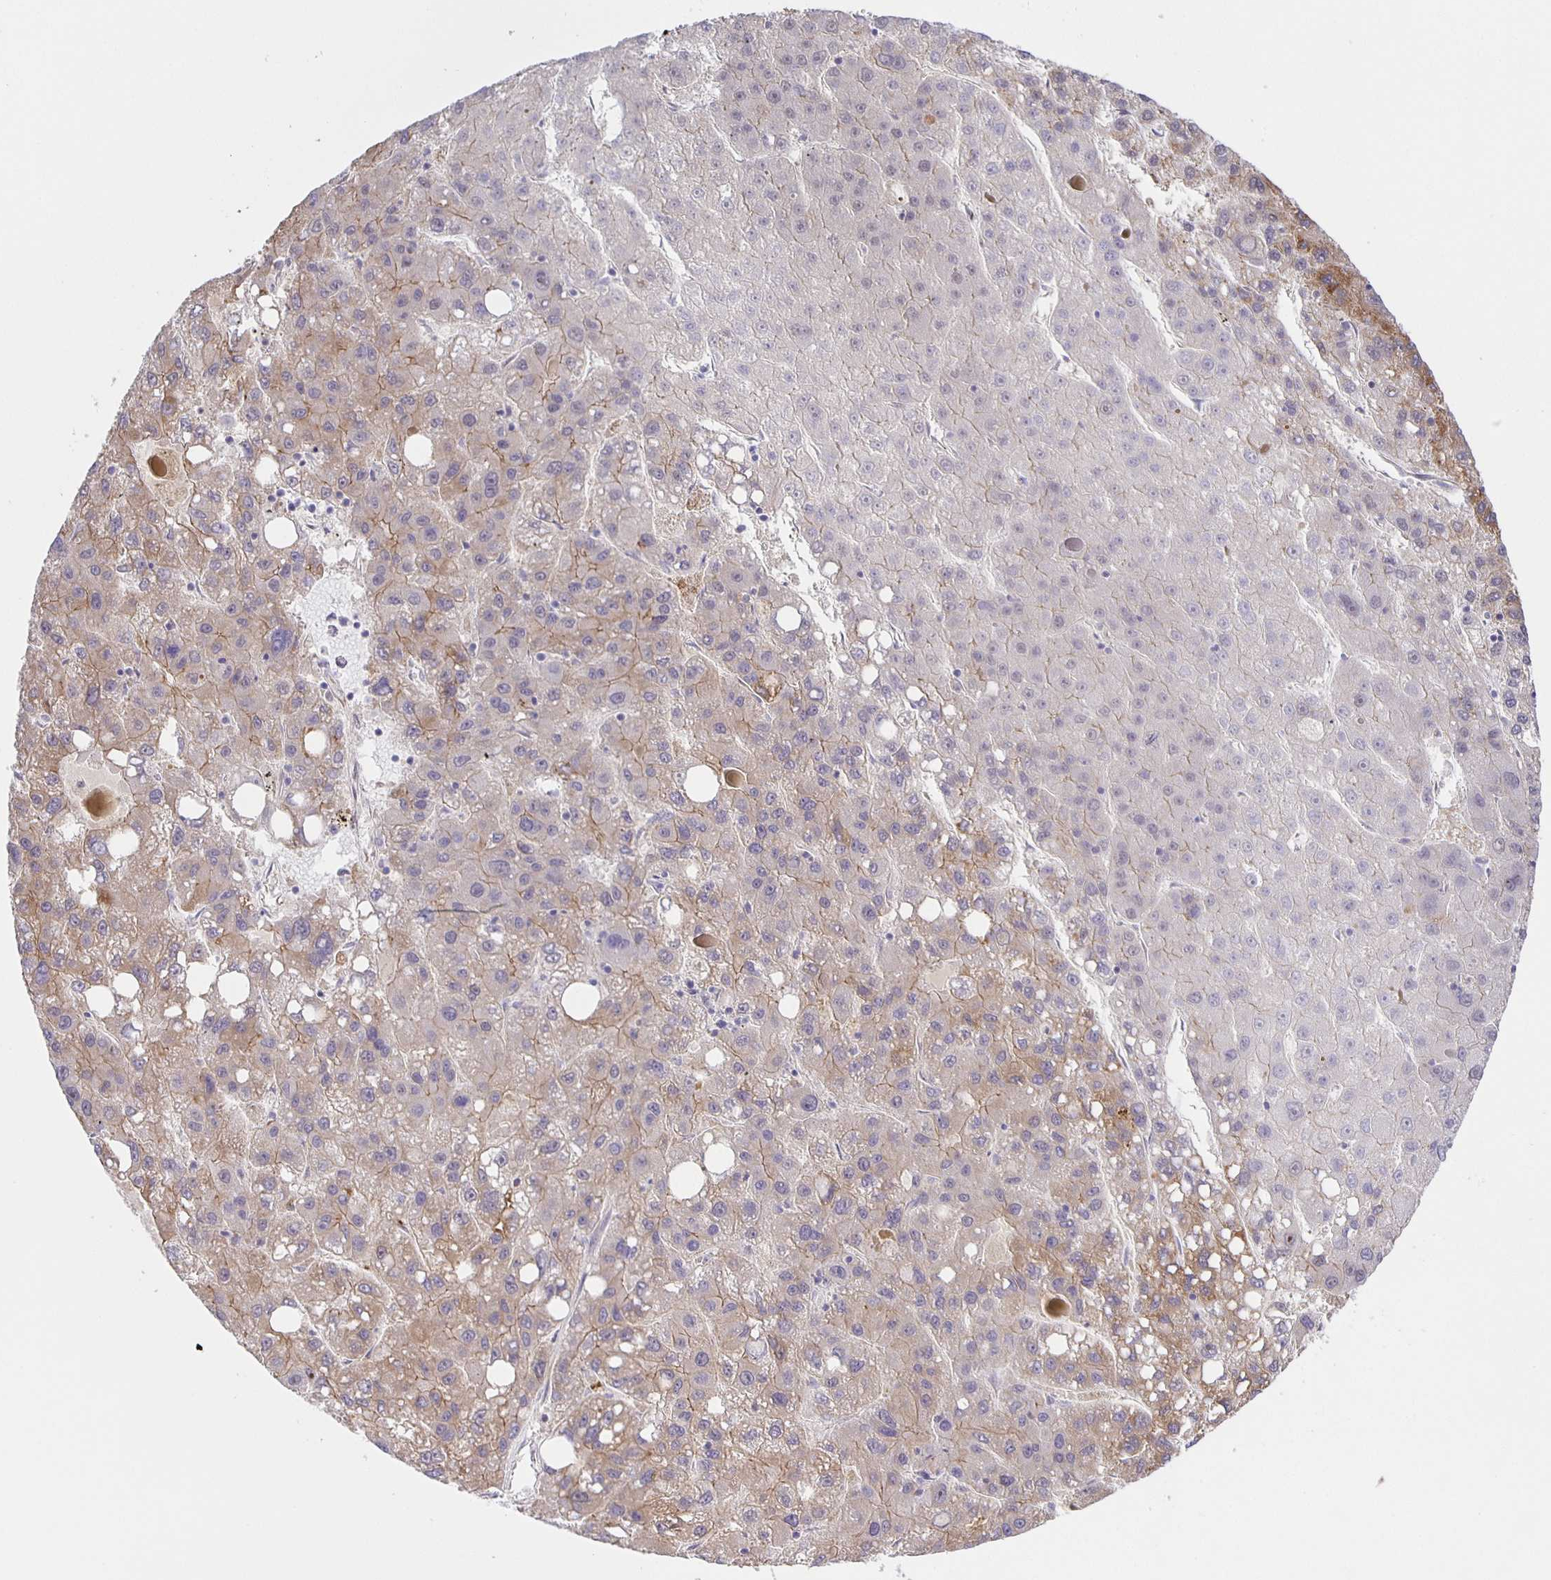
{"staining": {"intensity": "weak", "quantity": "25%-75%", "location": "cytoplasmic/membranous"}, "tissue": "liver cancer", "cell_type": "Tumor cells", "image_type": "cancer", "snomed": [{"axis": "morphology", "description": "Carcinoma, Hepatocellular, NOS"}, {"axis": "topography", "description": "Liver"}], "caption": "Immunohistochemistry micrograph of human liver cancer stained for a protein (brown), which reveals low levels of weak cytoplasmic/membranous expression in about 25%-75% of tumor cells.", "gene": "JMJD4", "patient": {"sex": "female", "age": 82}}